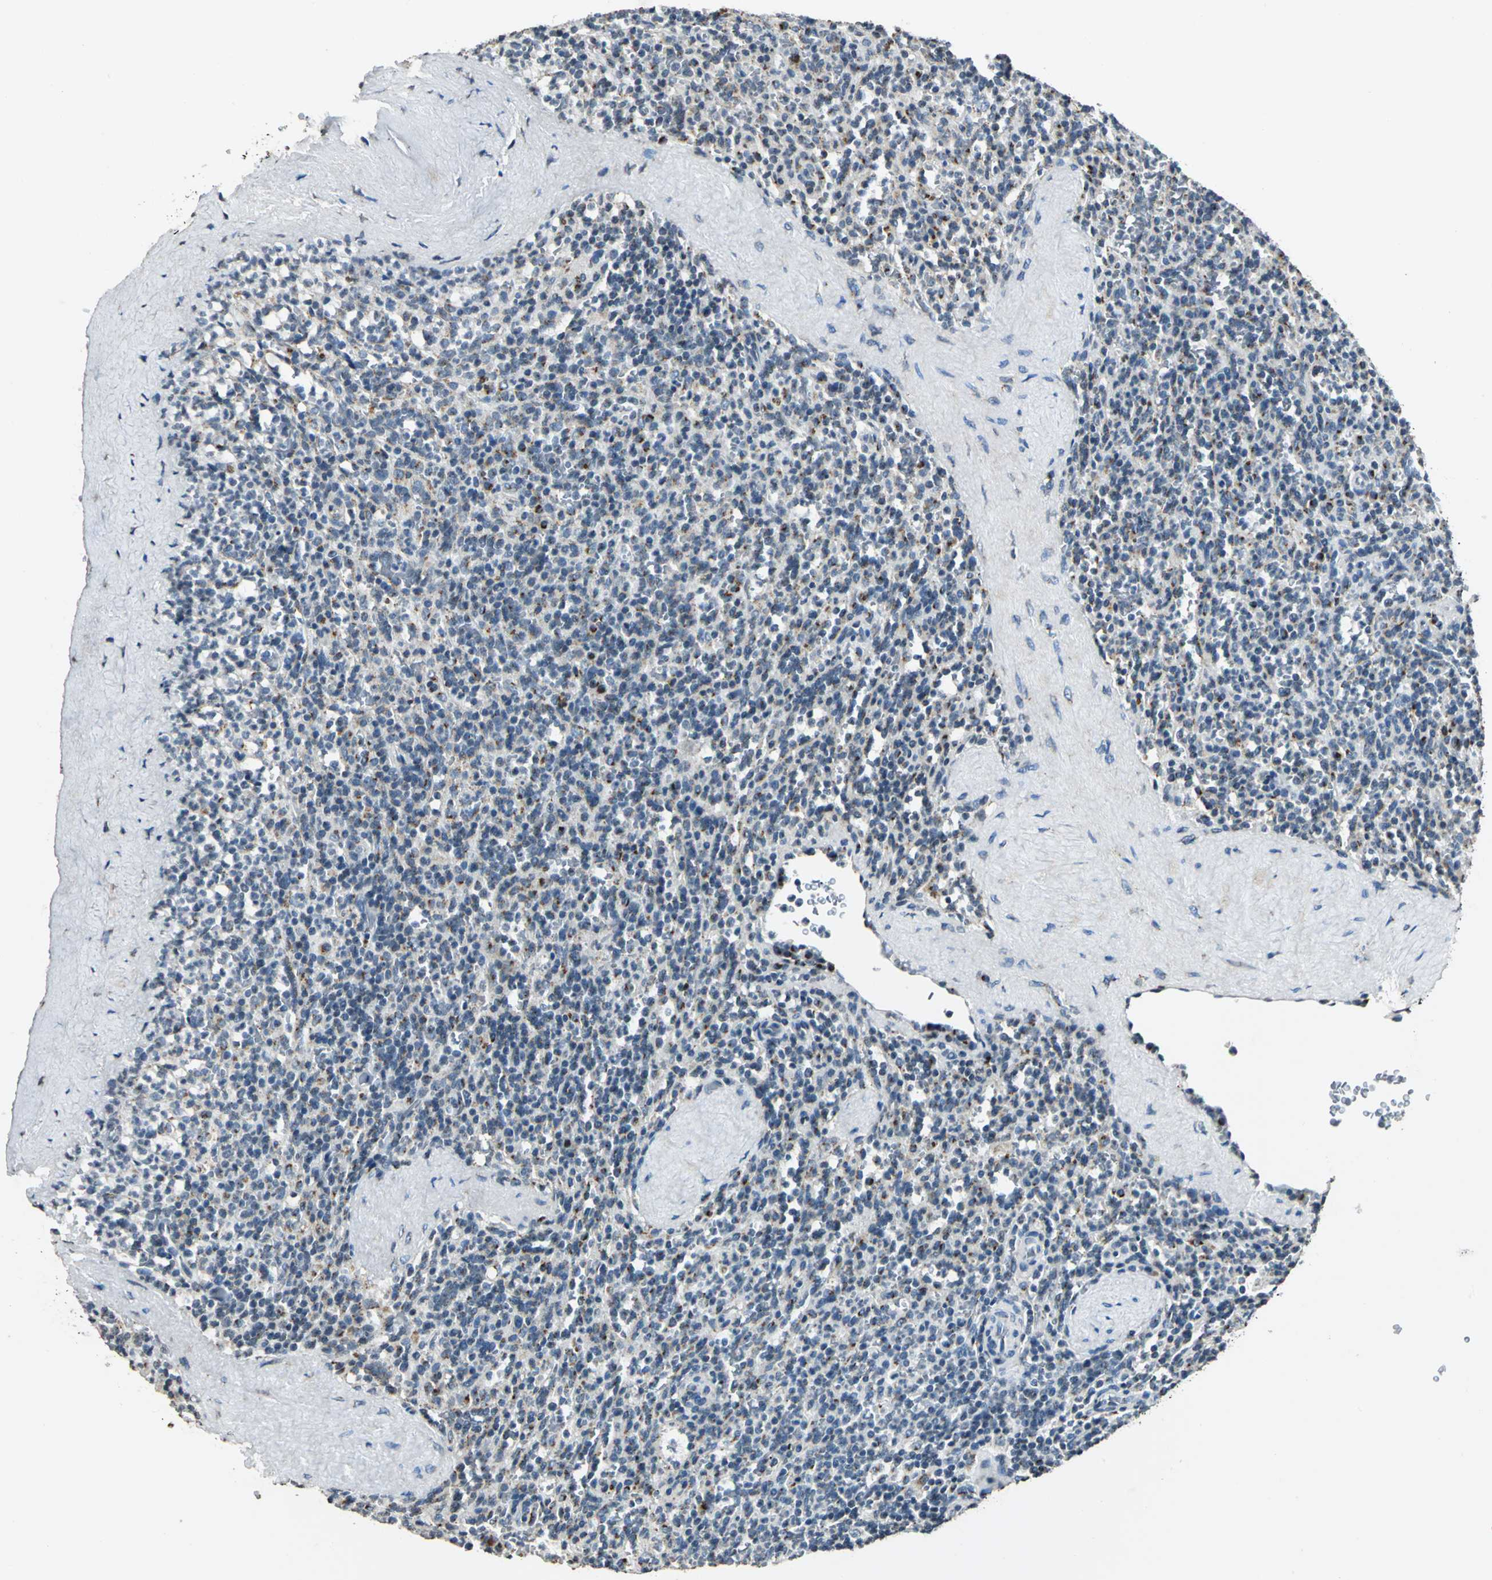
{"staining": {"intensity": "strong", "quantity": "25%-75%", "location": "cytoplasmic/membranous"}, "tissue": "spleen", "cell_type": "Cells in red pulp", "image_type": "normal", "snomed": [{"axis": "morphology", "description": "Normal tissue, NOS"}, {"axis": "topography", "description": "Spleen"}], "caption": "This micrograph demonstrates IHC staining of unremarkable human spleen, with high strong cytoplasmic/membranous expression in approximately 25%-75% of cells in red pulp.", "gene": "TMEM115", "patient": {"sex": "male", "age": 36}}